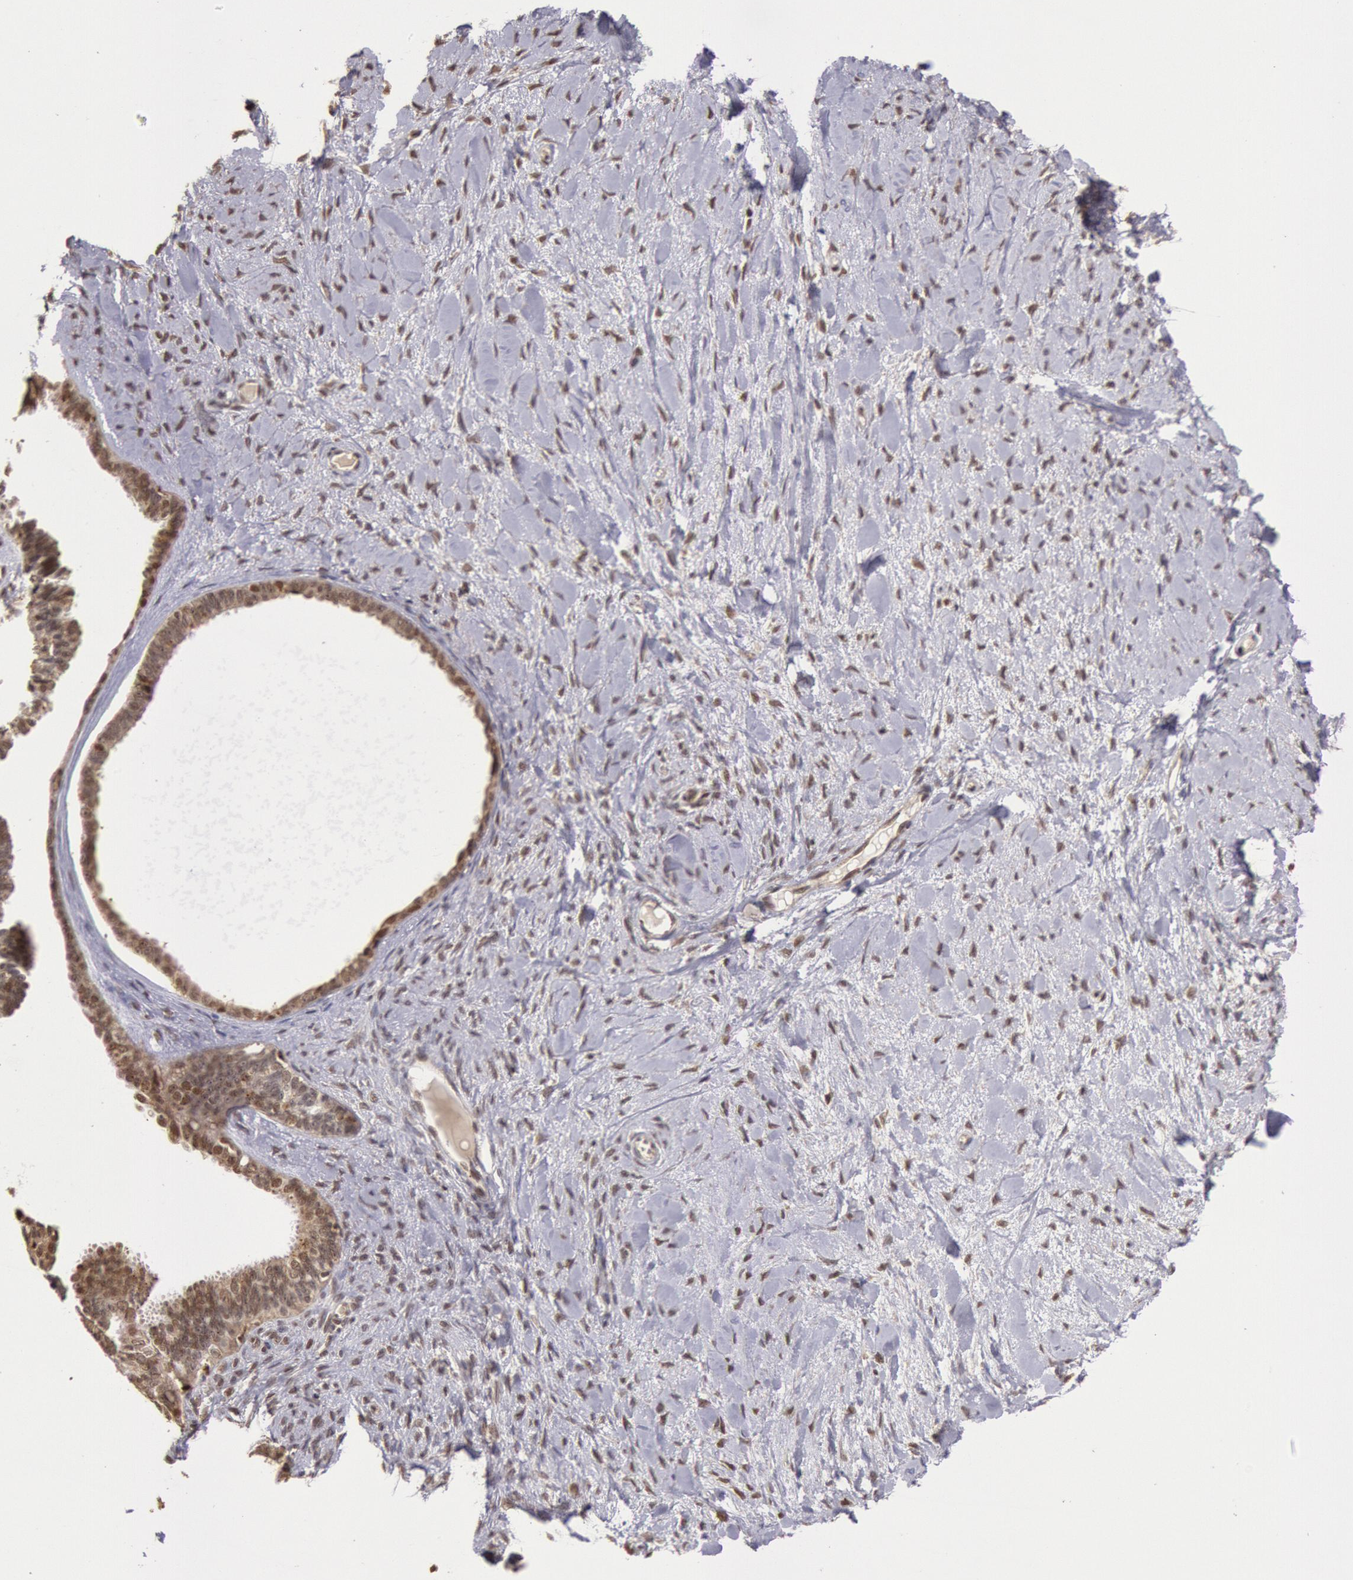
{"staining": {"intensity": "moderate", "quantity": ">75%", "location": "nuclear"}, "tissue": "ovarian cancer", "cell_type": "Tumor cells", "image_type": "cancer", "snomed": [{"axis": "morphology", "description": "Cystadenocarcinoma, serous, NOS"}, {"axis": "topography", "description": "Ovary"}], "caption": "Moderate nuclear positivity is present in approximately >75% of tumor cells in ovarian cancer.", "gene": "LIG4", "patient": {"sex": "female", "age": 71}}